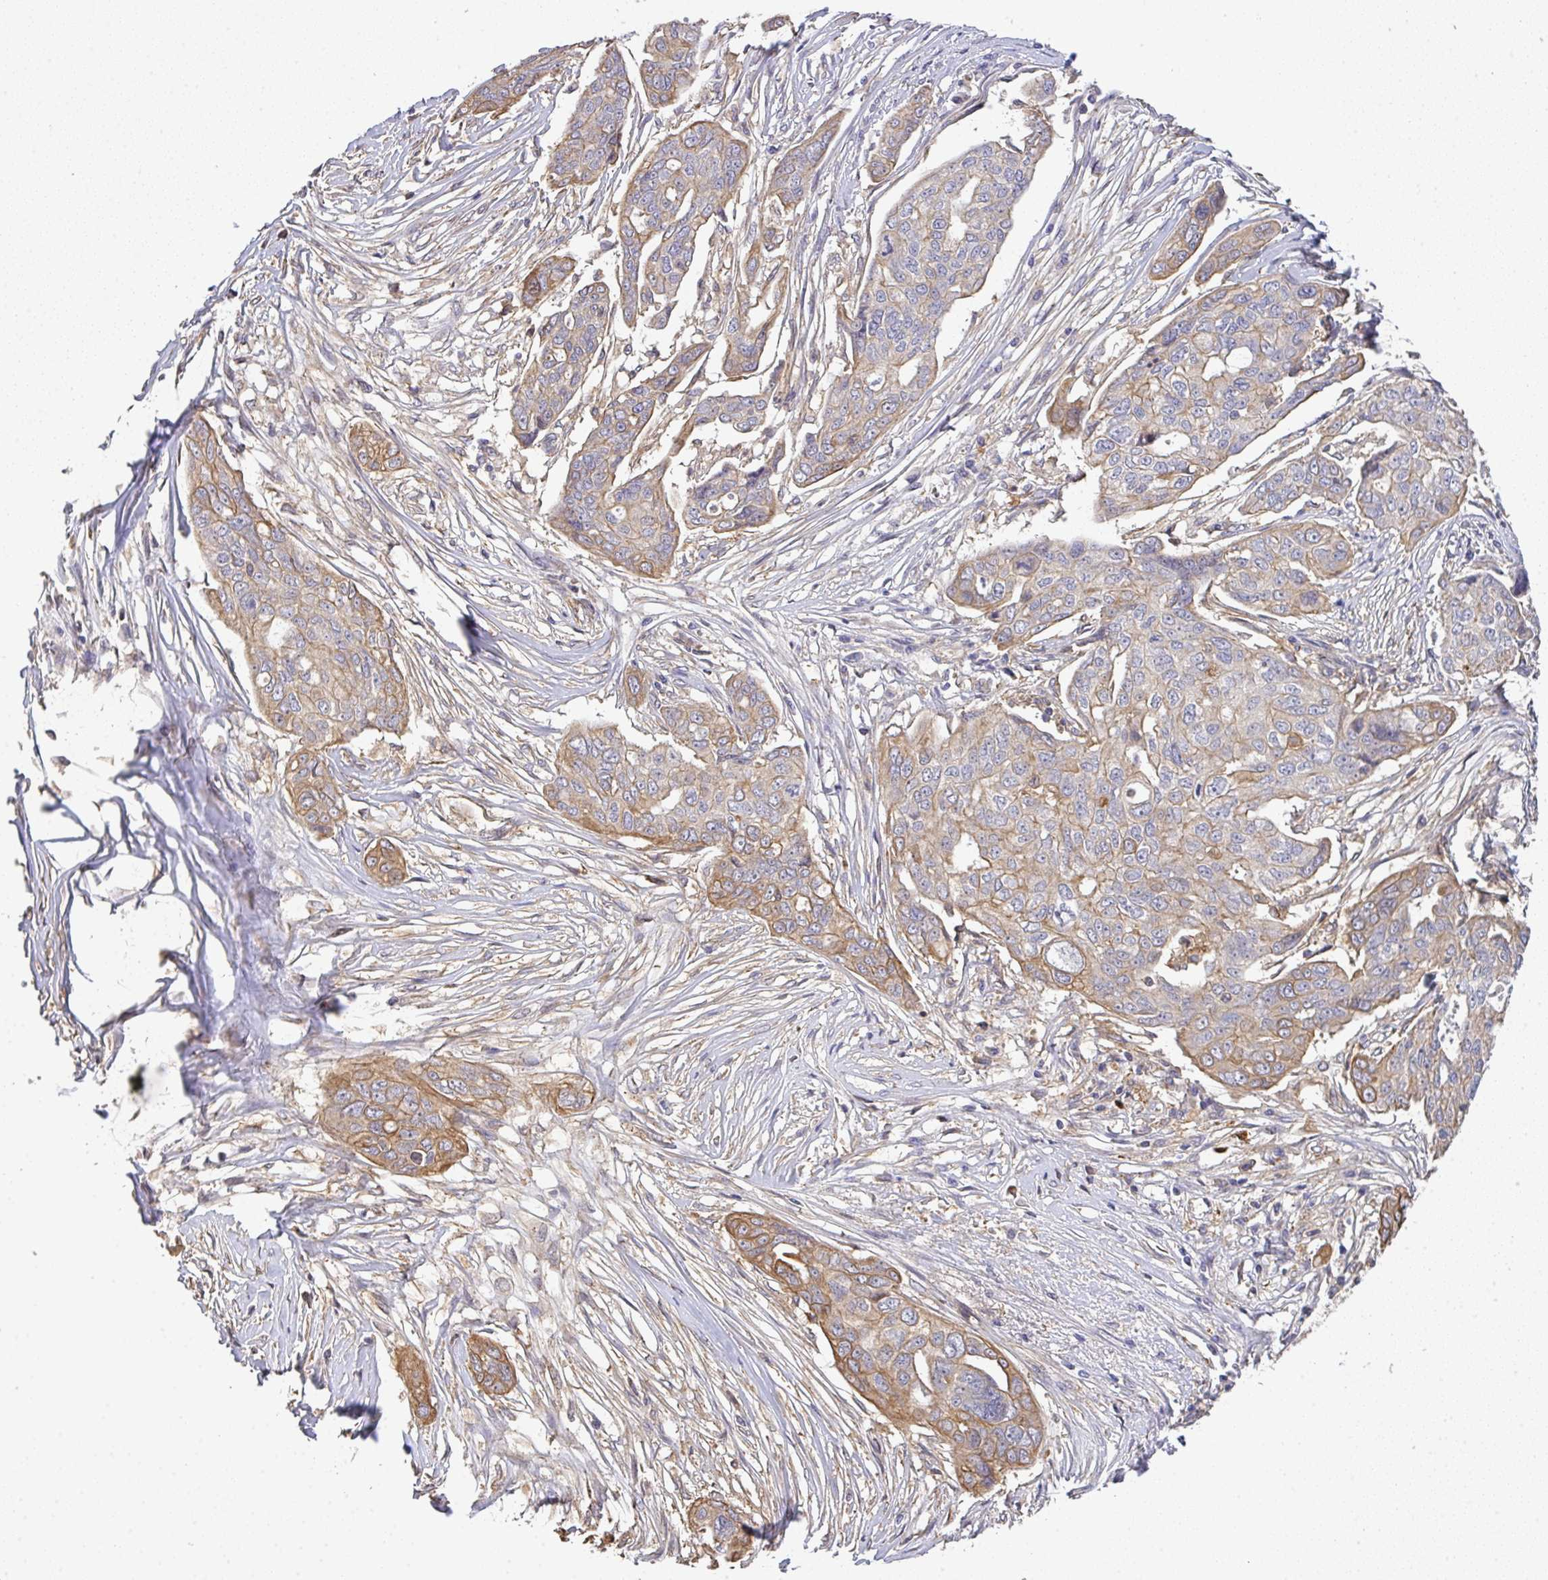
{"staining": {"intensity": "moderate", "quantity": "25%-75%", "location": "cytoplasmic/membranous"}, "tissue": "ovarian cancer", "cell_type": "Tumor cells", "image_type": "cancer", "snomed": [{"axis": "morphology", "description": "Carcinoma, endometroid"}, {"axis": "topography", "description": "Ovary"}], "caption": "Brown immunohistochemical staining in human ovarian cancer (endometroid carcinoma) displays moderate cytoplasmic/membranous staining in about 25%-75% of tumor cells.", "gene": "EEF1AKMT1", "patient": {"sex": "female", "age": 70}}